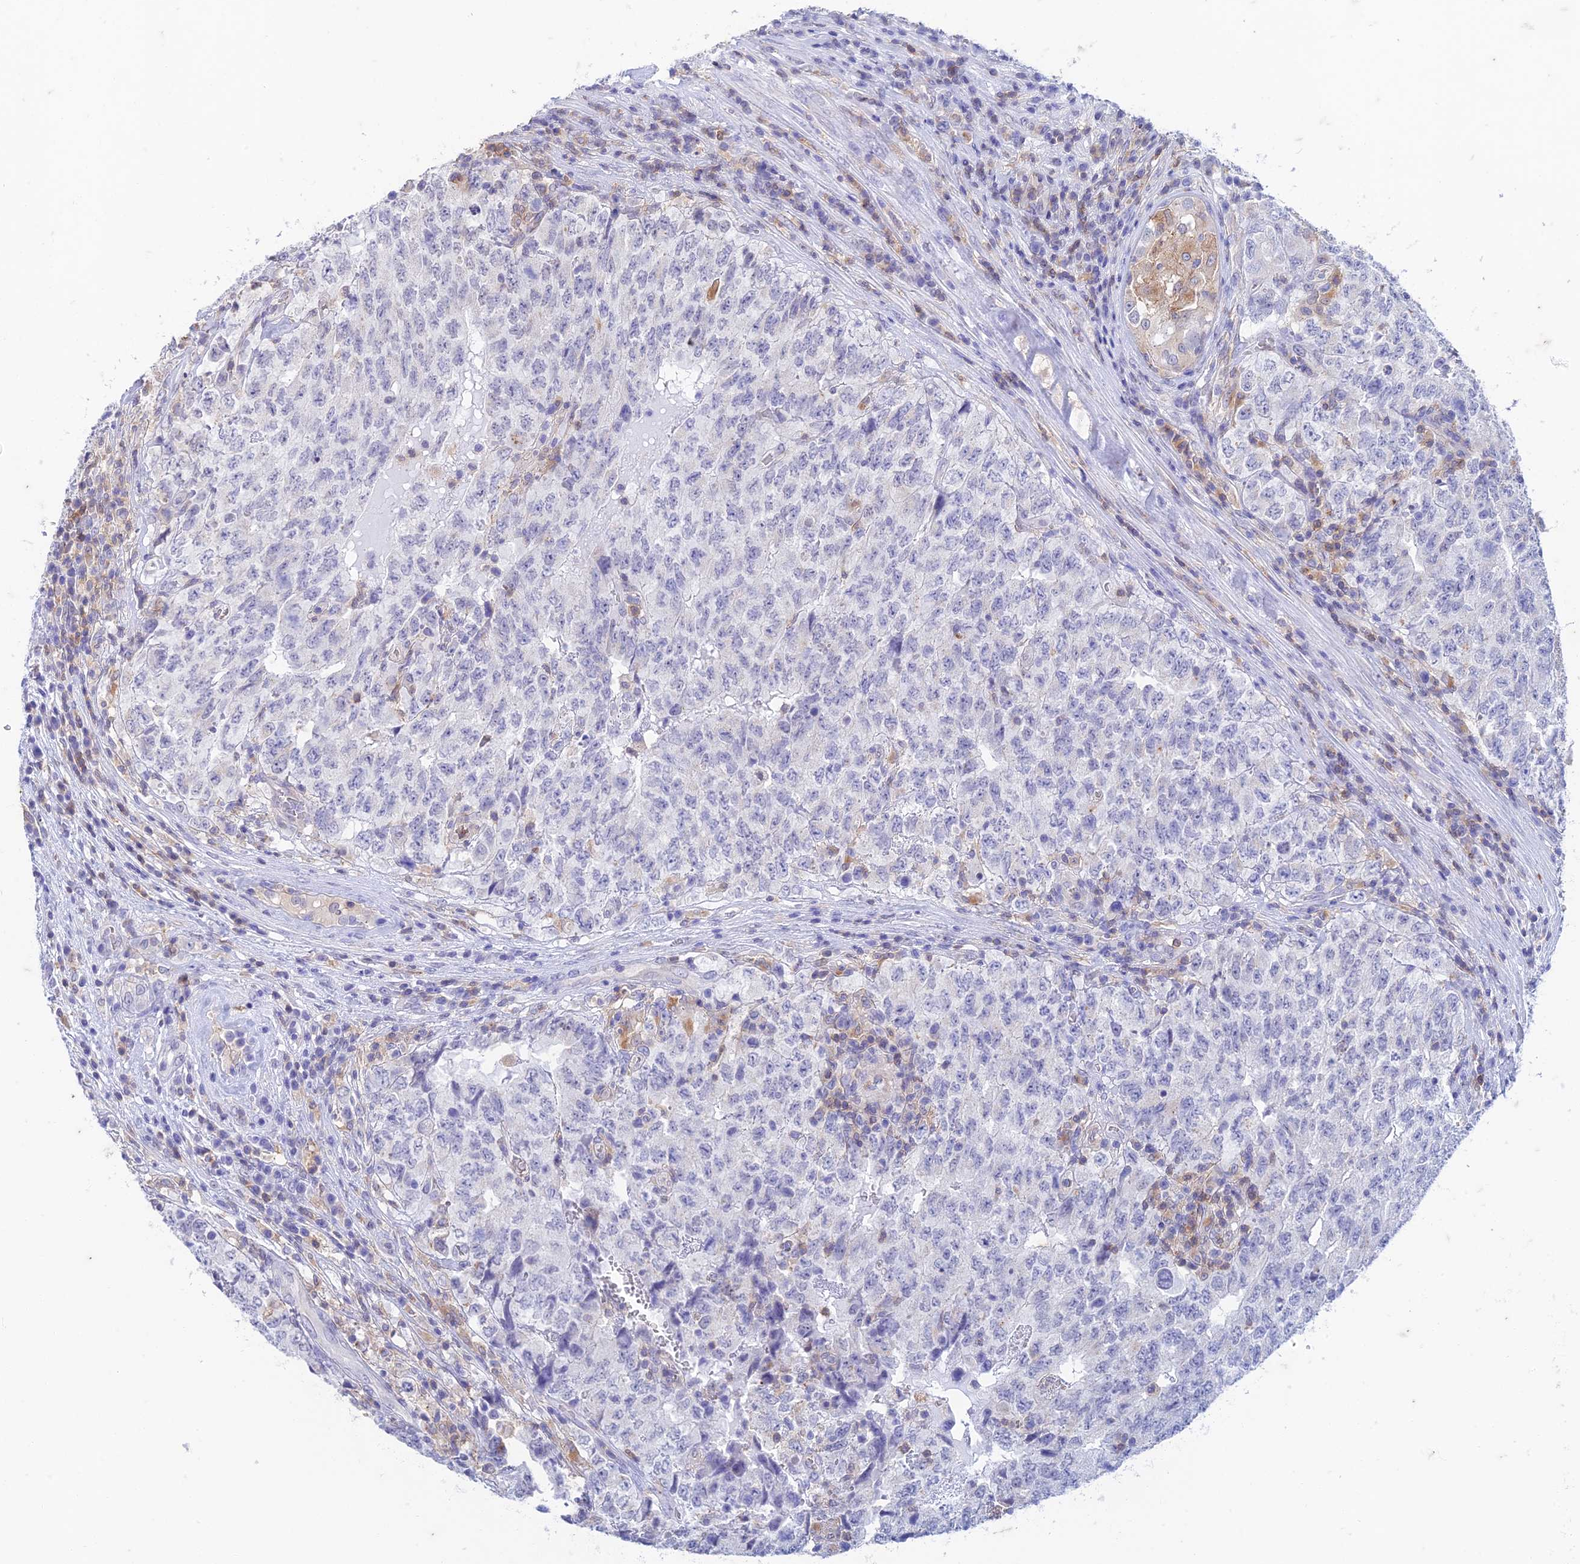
{"staining": {"intensity": "negative", "quantity": "none", "location": "none"}, "tissue": "testis cancer", "cell_type": "Tumor cells", "image_type": "cancer", "snomed": [{"axis": "morphology", "description": "Carcinoma, Embryonal, NOS"}, {"axis": "topography", "description": "Testis"}], "caption": "An image of human testis cancer (embryonal carcinoma) is negative for staining in tumor cells. Brightfield microscopy of immunohistochemistry (IHC) stained with DAB (3,3'-diaminobenzidine) (brown) and hematoxylin (blue), captured at high magnification.", "gene": "FGF7", "patient": {"sex": "male", "age": 34}}